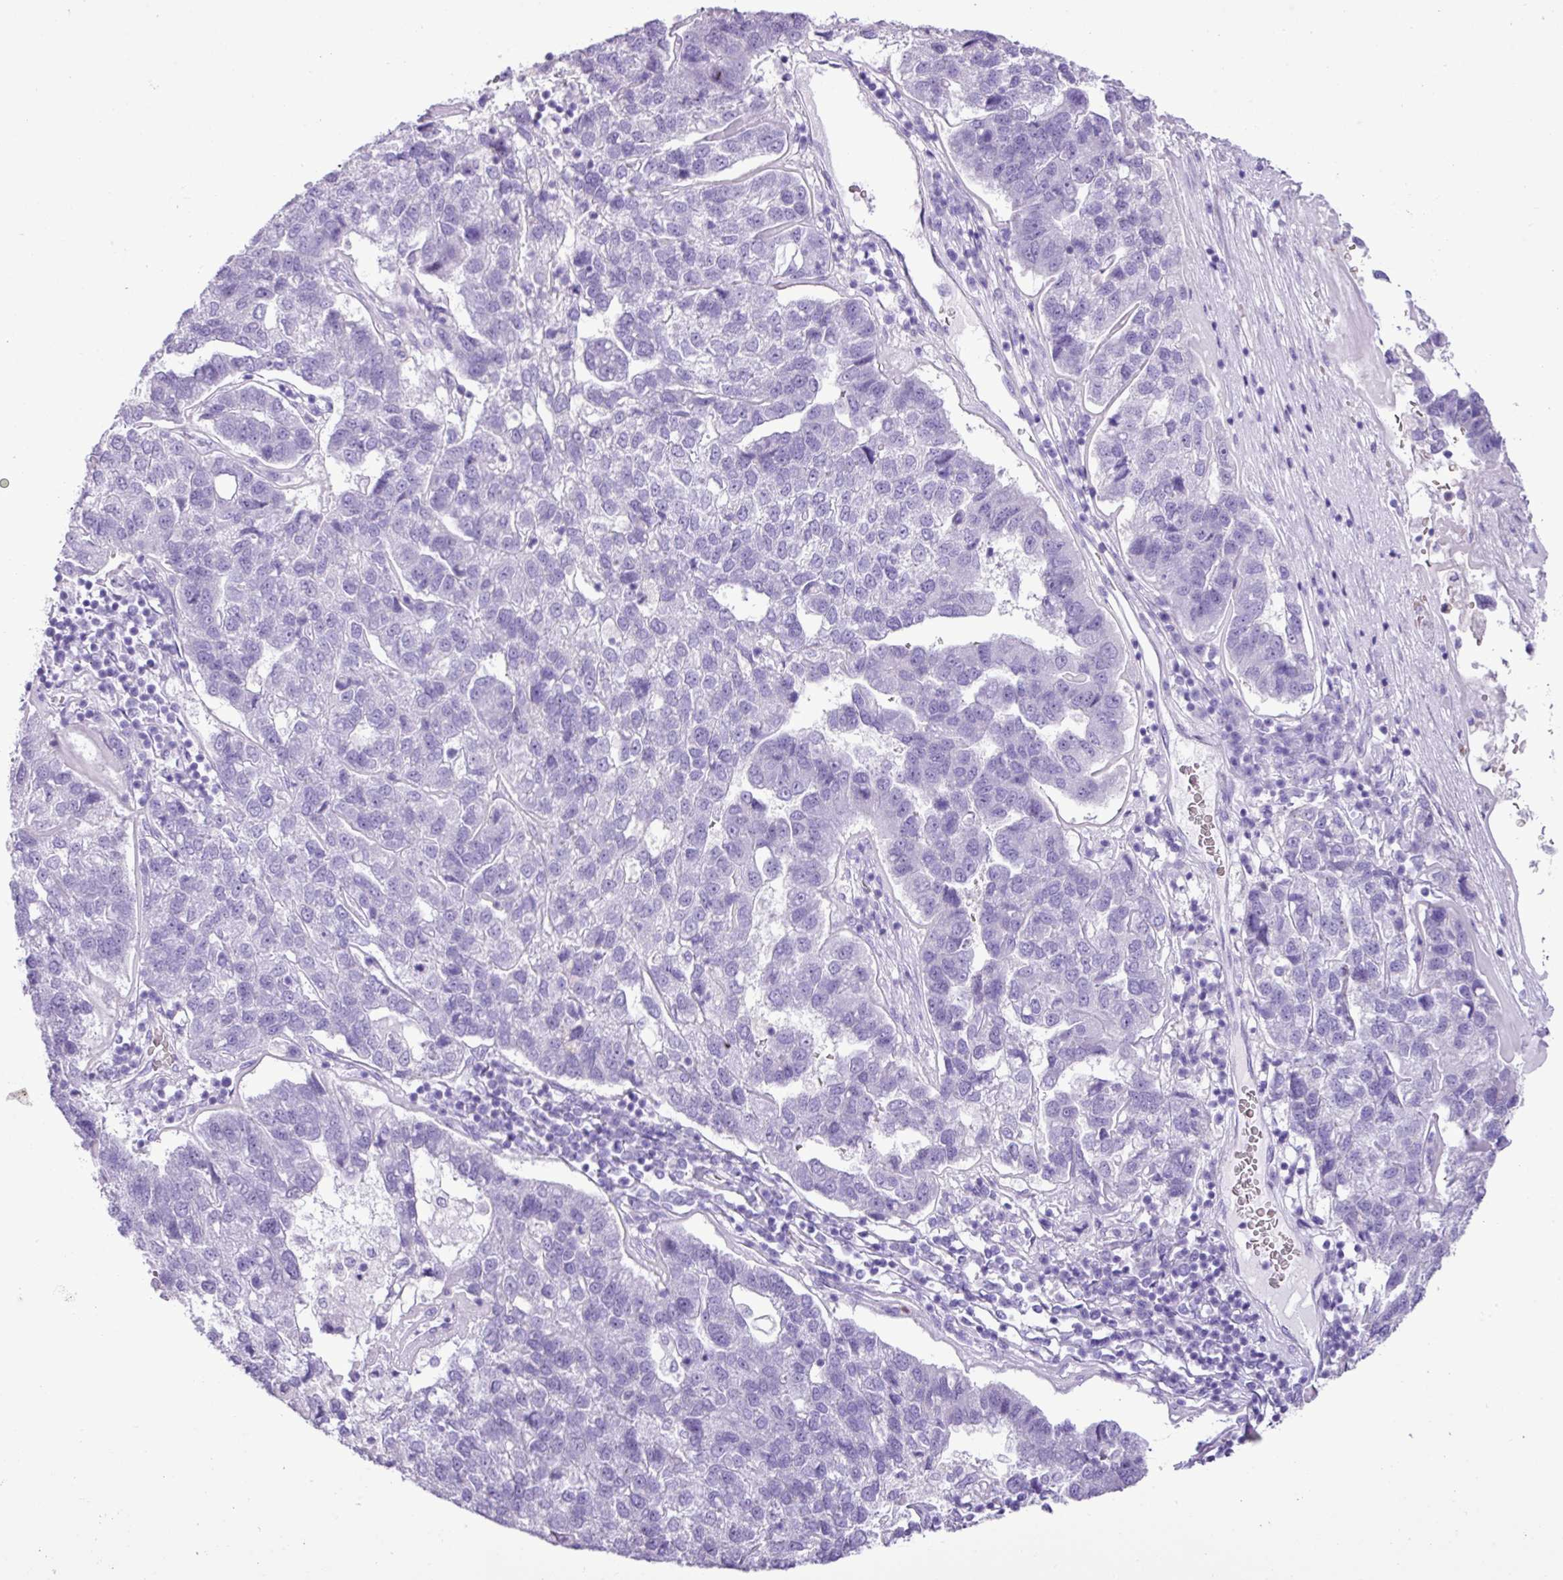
{"staining": {"intensity": "negative", "quantity": "none", "location": "none"}, "tissue": "pancreatic cancer", "cell_type": "Tumor cells", "image_type": "cancer", "snomed": [{"axis": "morphology", "description": "Adenocarcinoma, NOS"}, {"axis": "topography", "description": "Pancreas"}], "caption": "Adenocarcinoma (pancreatic) was stained to show a protein in brown. There is no significant expression in tumor cells. Nuclei are stained in blue.", "gene": "ZSCAN5A", "patient": {"sex": "female", "age": 61}}